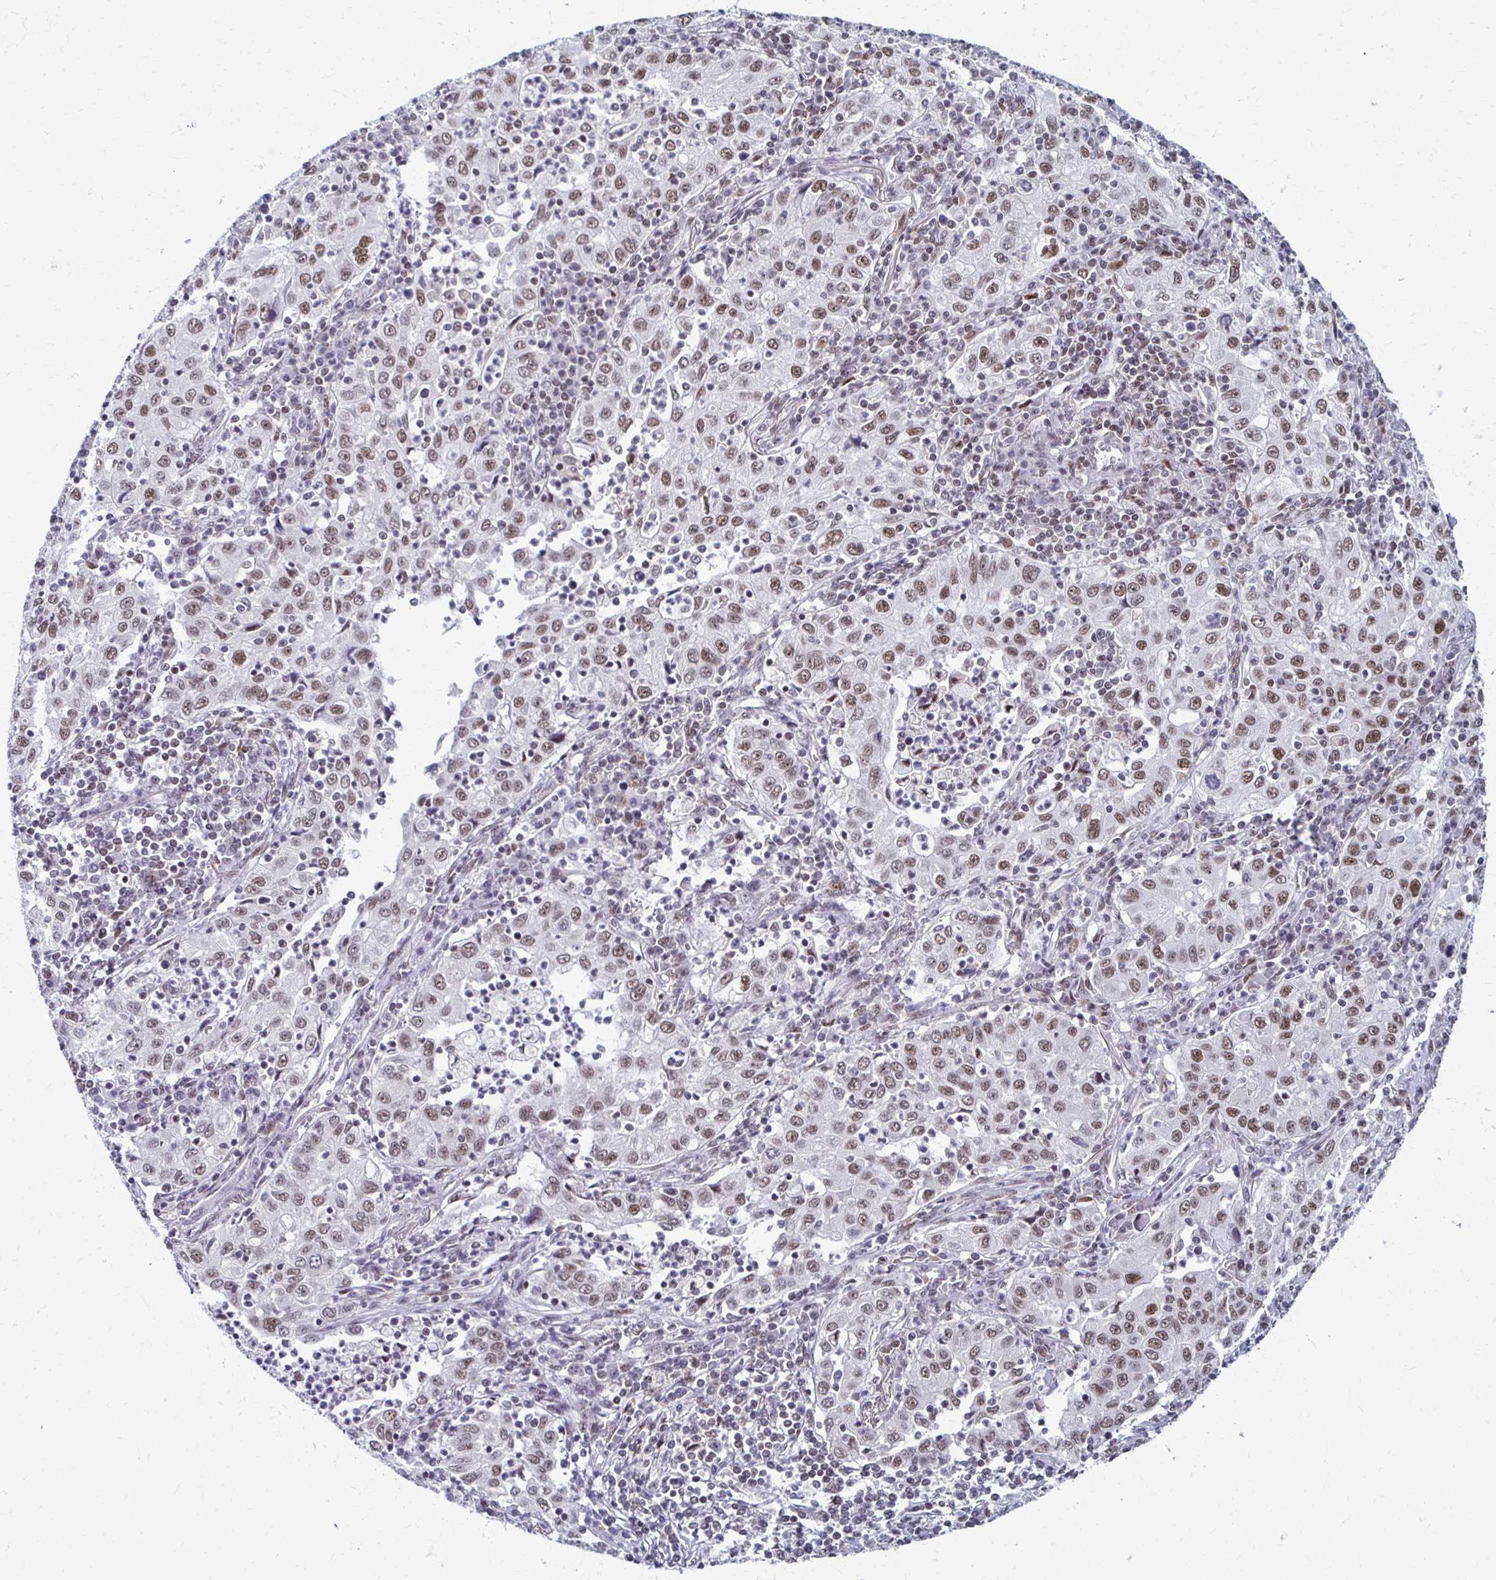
{"staining": {"intensity": "moderate", "quantity": ">75%", "location": "nuclear"}, "tissue": "lung cancer", "cell_type": "Tumor cells", "image_type": "cancer", "snomed": [{"axis": "morphology", "description": "Squamous cell carcinoma, NOS"}, {"axis": "topography", "description": "Lung"}], "caption": "The immunohistochemical stain labels moderate nuclear positivity in tumor cells of lung squamous cell carcinoma tissue. (DAB = brown stain, brightfield microscopy at high magnification).", "gene": "IRF7", "patient": {"sex": "male", "age": 71}}